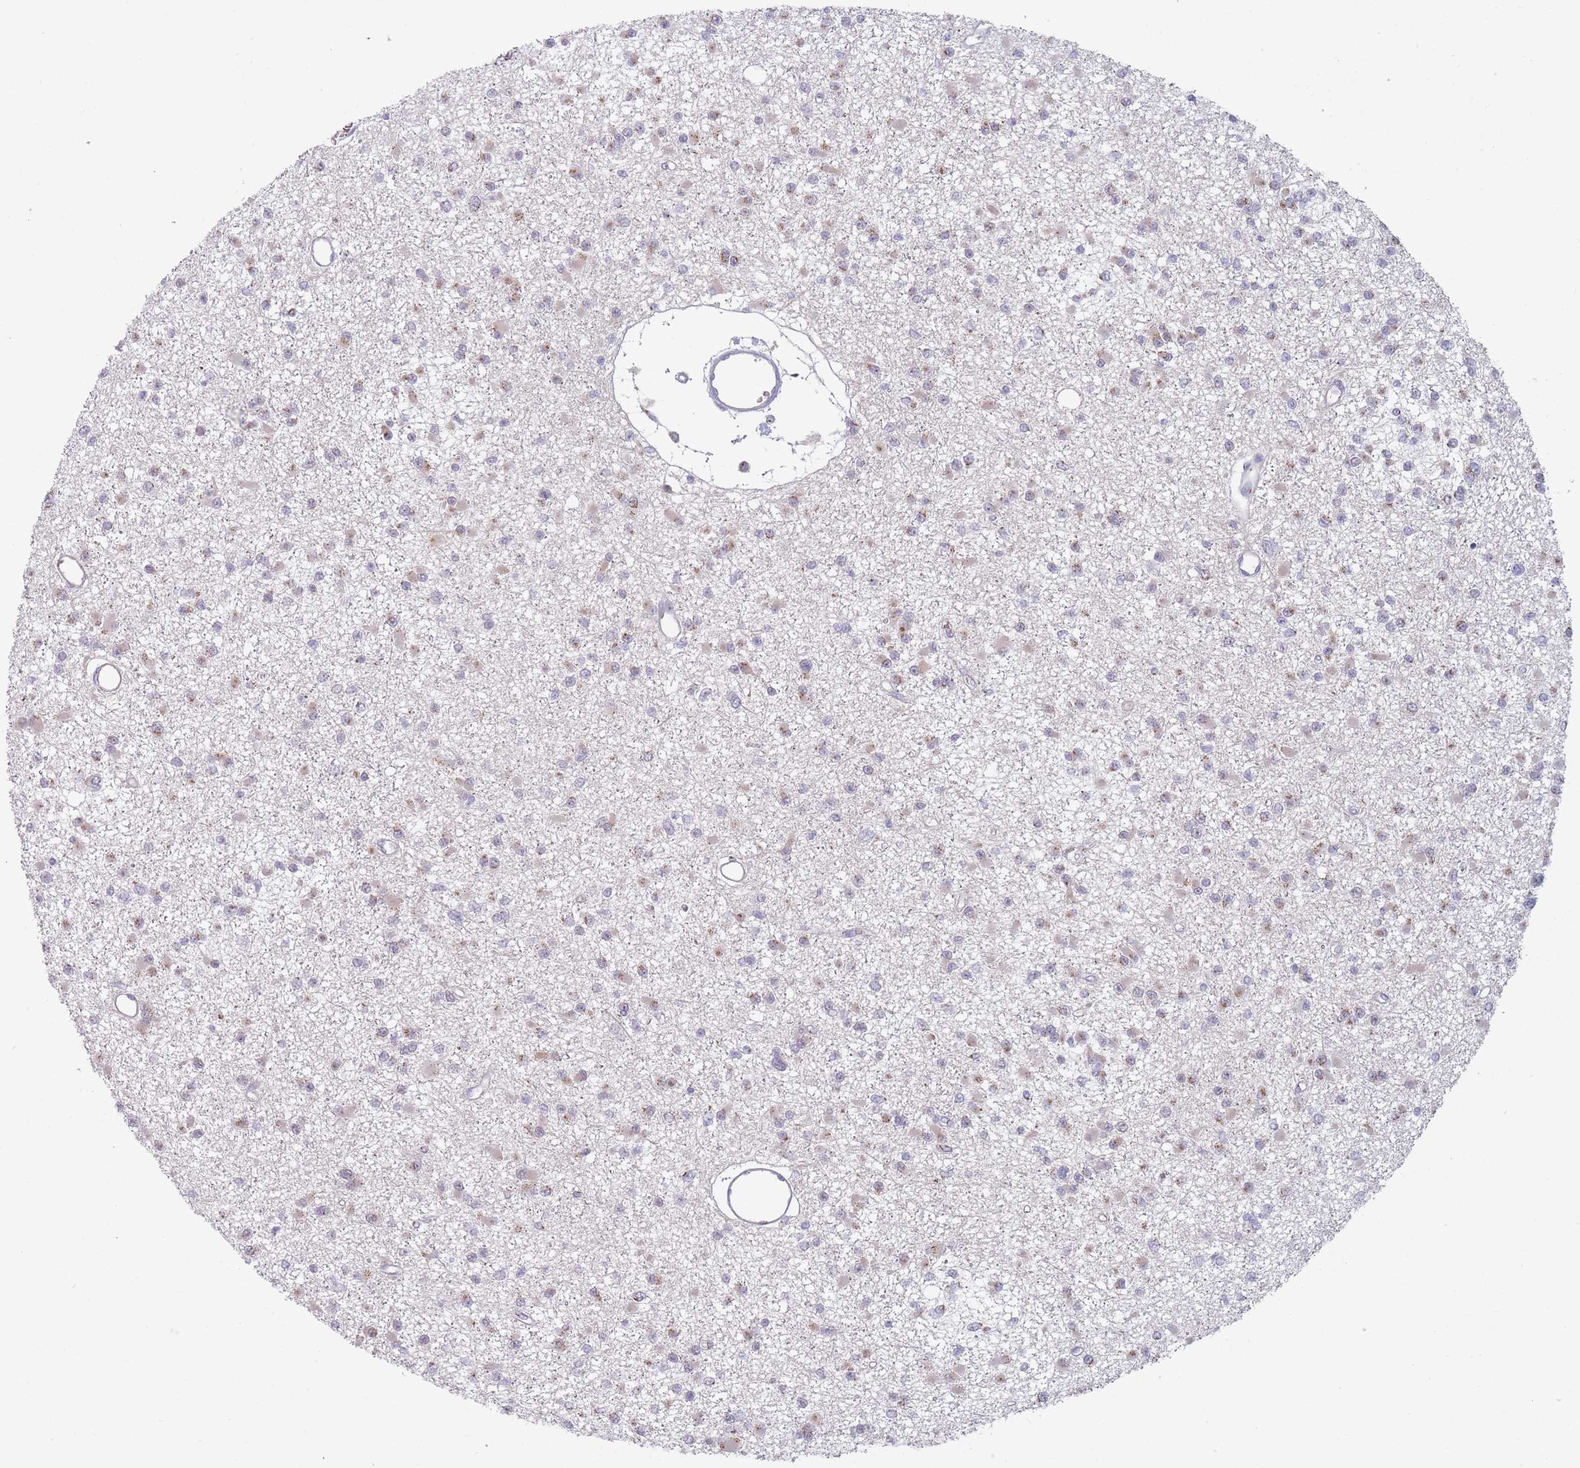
{"staining": {"intensity": "weak", "quantity": "<25%", "location": "cytoplasmic/membranous"}, "tissue": "glioma", "cell_type": "Tumor cells", "image_type": "cancer", "snomed": [{"axis": "morphology", "description": "Glioma, malignant, Low grade"}, {"axis": "topography", "description": "Brain"}], "caption": "DAB immunohistochemical staining of human glioma reveals no significant positivity in tumor cells.", "gene": "MAN1B1", "patient": {"sex": "female", "age": 22}}